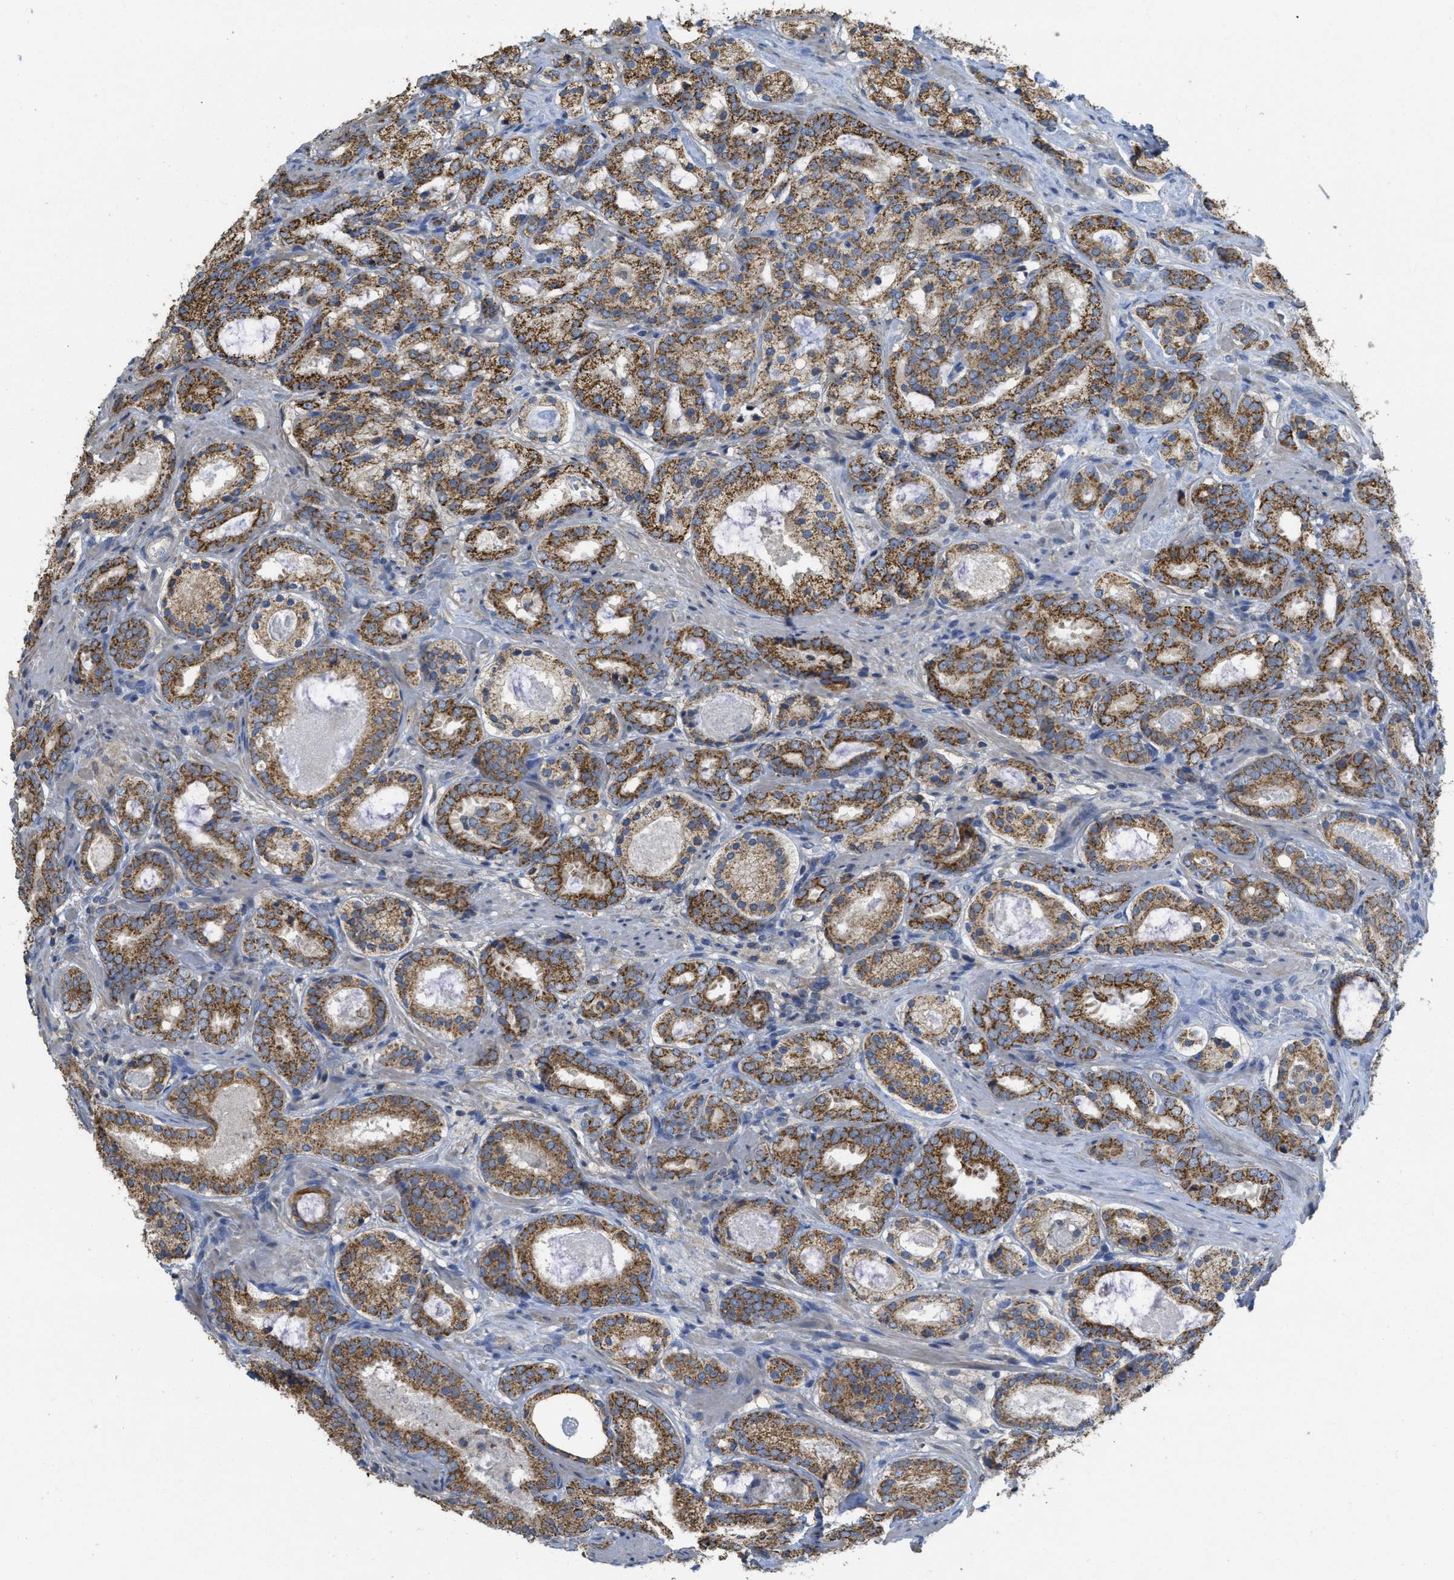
{"staining": {"intensity": "moderate", "quantity": ">75%", "location": "cytoplasmic/membranous"}, "tissue": "prostate cancer", "cell_type": "Tumor cells", "image_type": "cancer", "snomed": [{"axis": "morphology", "description": "Adenocarcinoma, Low grade"}, {"axis": "topography", "description": "Prostate"}], "caption": "An immunohistochemistry (IHC) image of tumor tissue is shown. Protein staining in brown shows moderate cytoplasmic/membranous positivity in prostate cancer (low-grade adenocarcinoma) within tumor cells.", "gene": "SFXN2", "patient": {"sex": "male", "age": 69}}